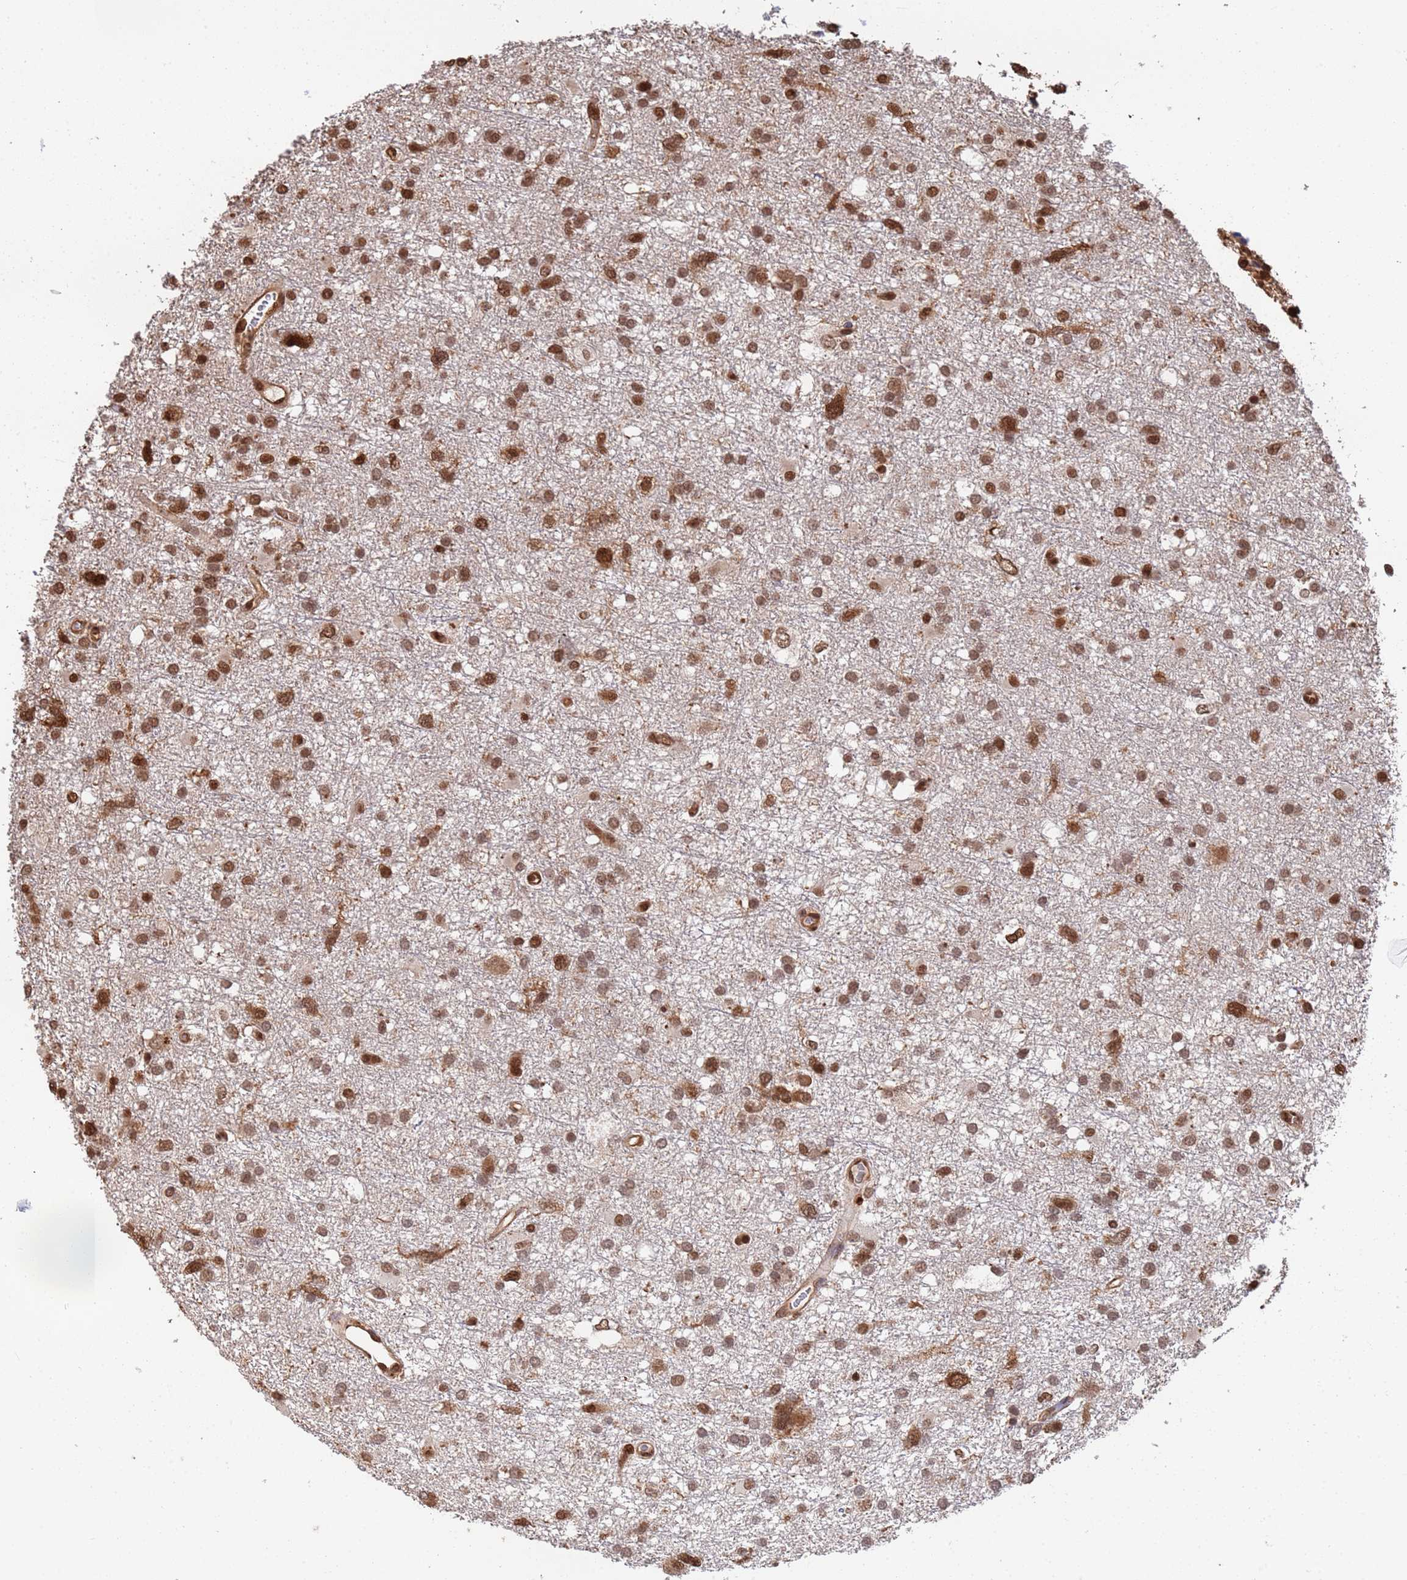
{"staining": {"intensity": "moderate", "quantity": ">75%", "location": "cytoplasmic/membranous,nuclear"}, "tissue": "glioma", "cell_type": "Tumor cells", "image_type": "cancer", "snomed": [{"axis": "morphology", "description": "Glioma, malignant, High grade"}, {"axis": "topography", "description": "Brain"}], "caption": "Tumor cells demonstrate medium levels of moderate cytoplasmic/membranous and nuclear staining in about >75% of cells in malignant glioma (high-grade). (brown staining indicates protein expression, while blue staining denotes nuclei).", "gene": "SUMO4", "patient": {"sex": "male", "age": 61}}